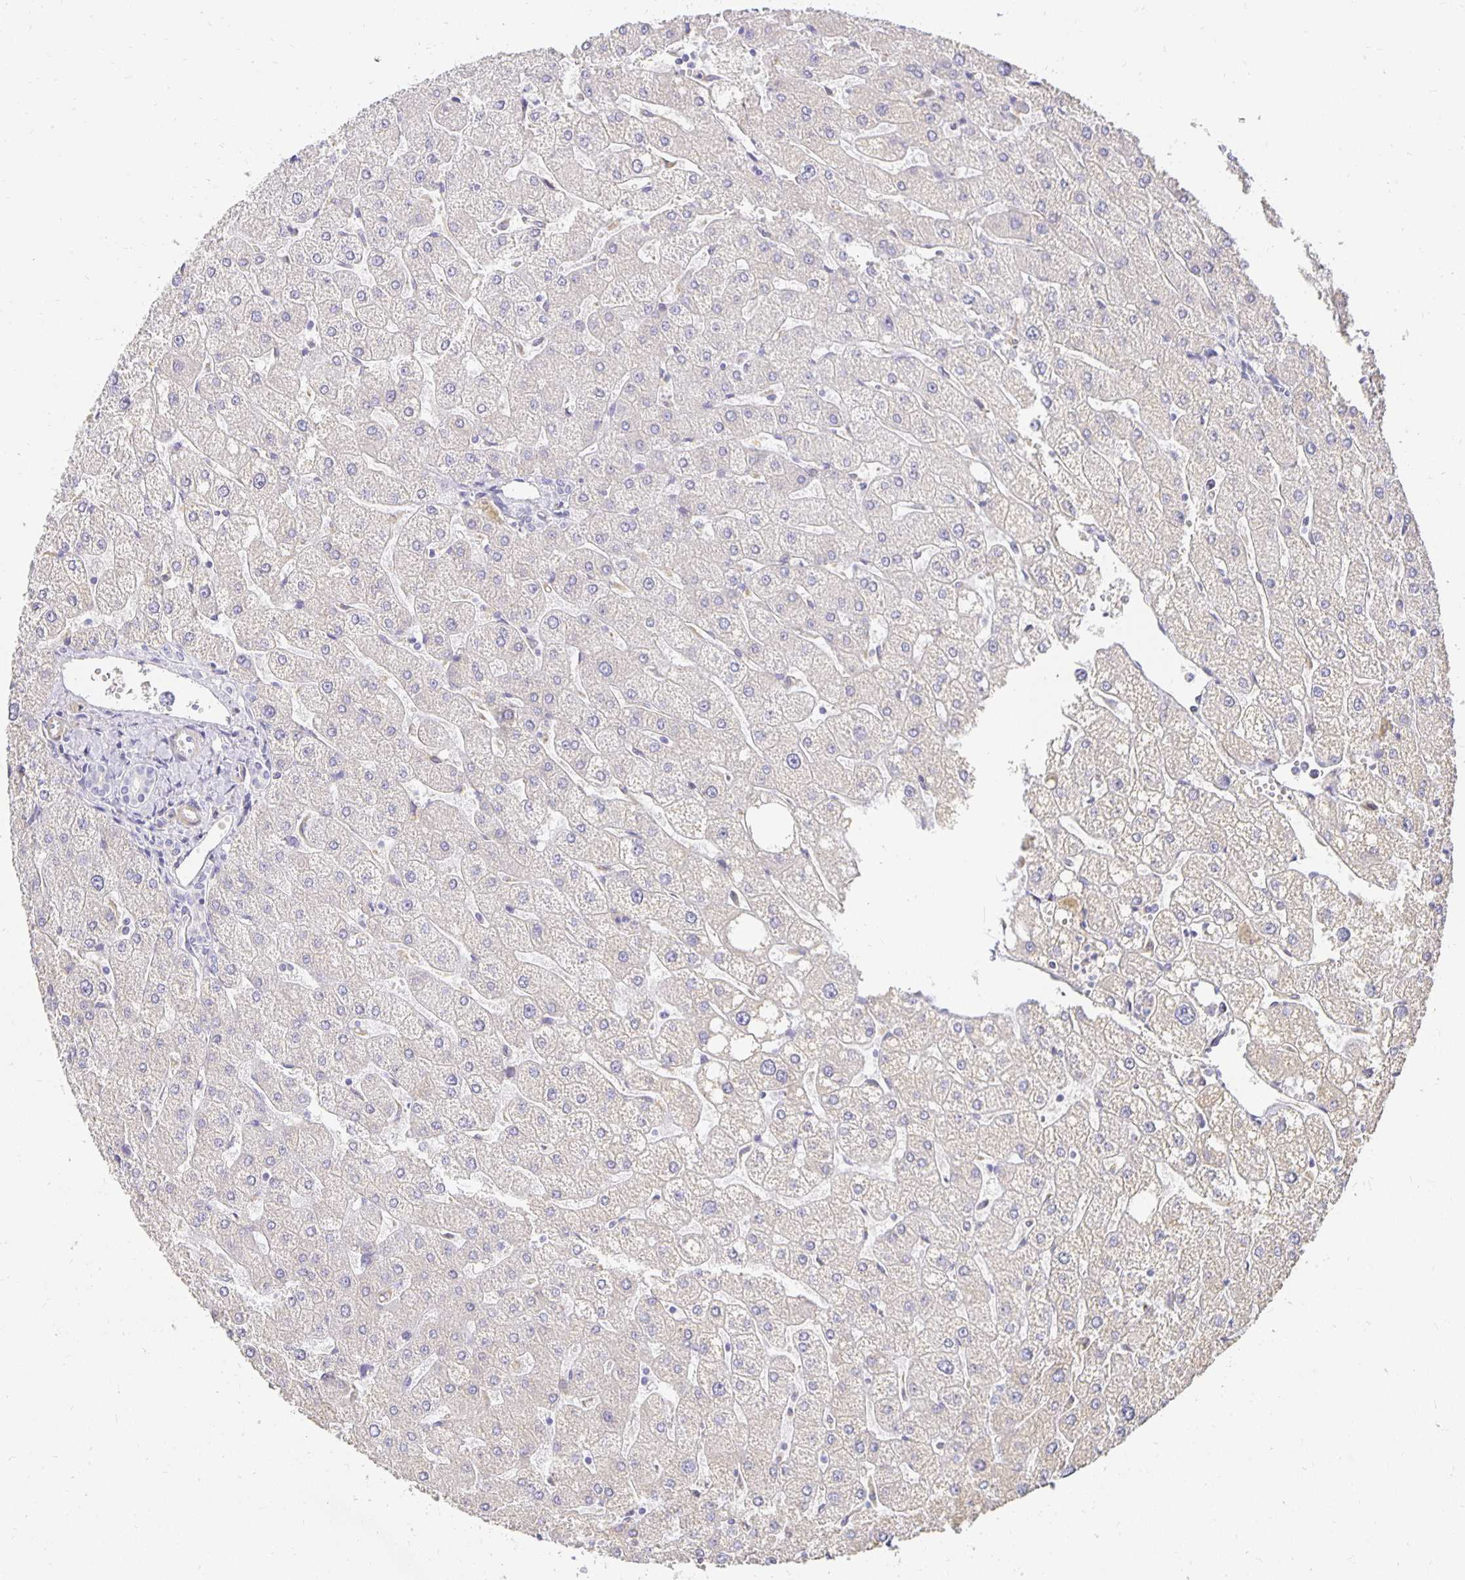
{"staining": {"intensity": "negative", "quantity": "none", "location": "none"}, "tissue": "liver", "cell_type": "Cholangiocytes", "image_type": "normal", "snomed": [{"axis": "morphology", "description": "Normal tissue, NOS"}, {"axis": "topography", "description": "Liver"}], "caption": "DAB immunohistochemical staining of normal liver exhibits no significant expression in cholangiocytes. (Brightfield microscopy of DAB (3,3'-diaminobenzidine) immunohistochemistry (IHC) at high magnification).", "gene": "PLOD1", "patient": {"sex": "male", "age": 67}}